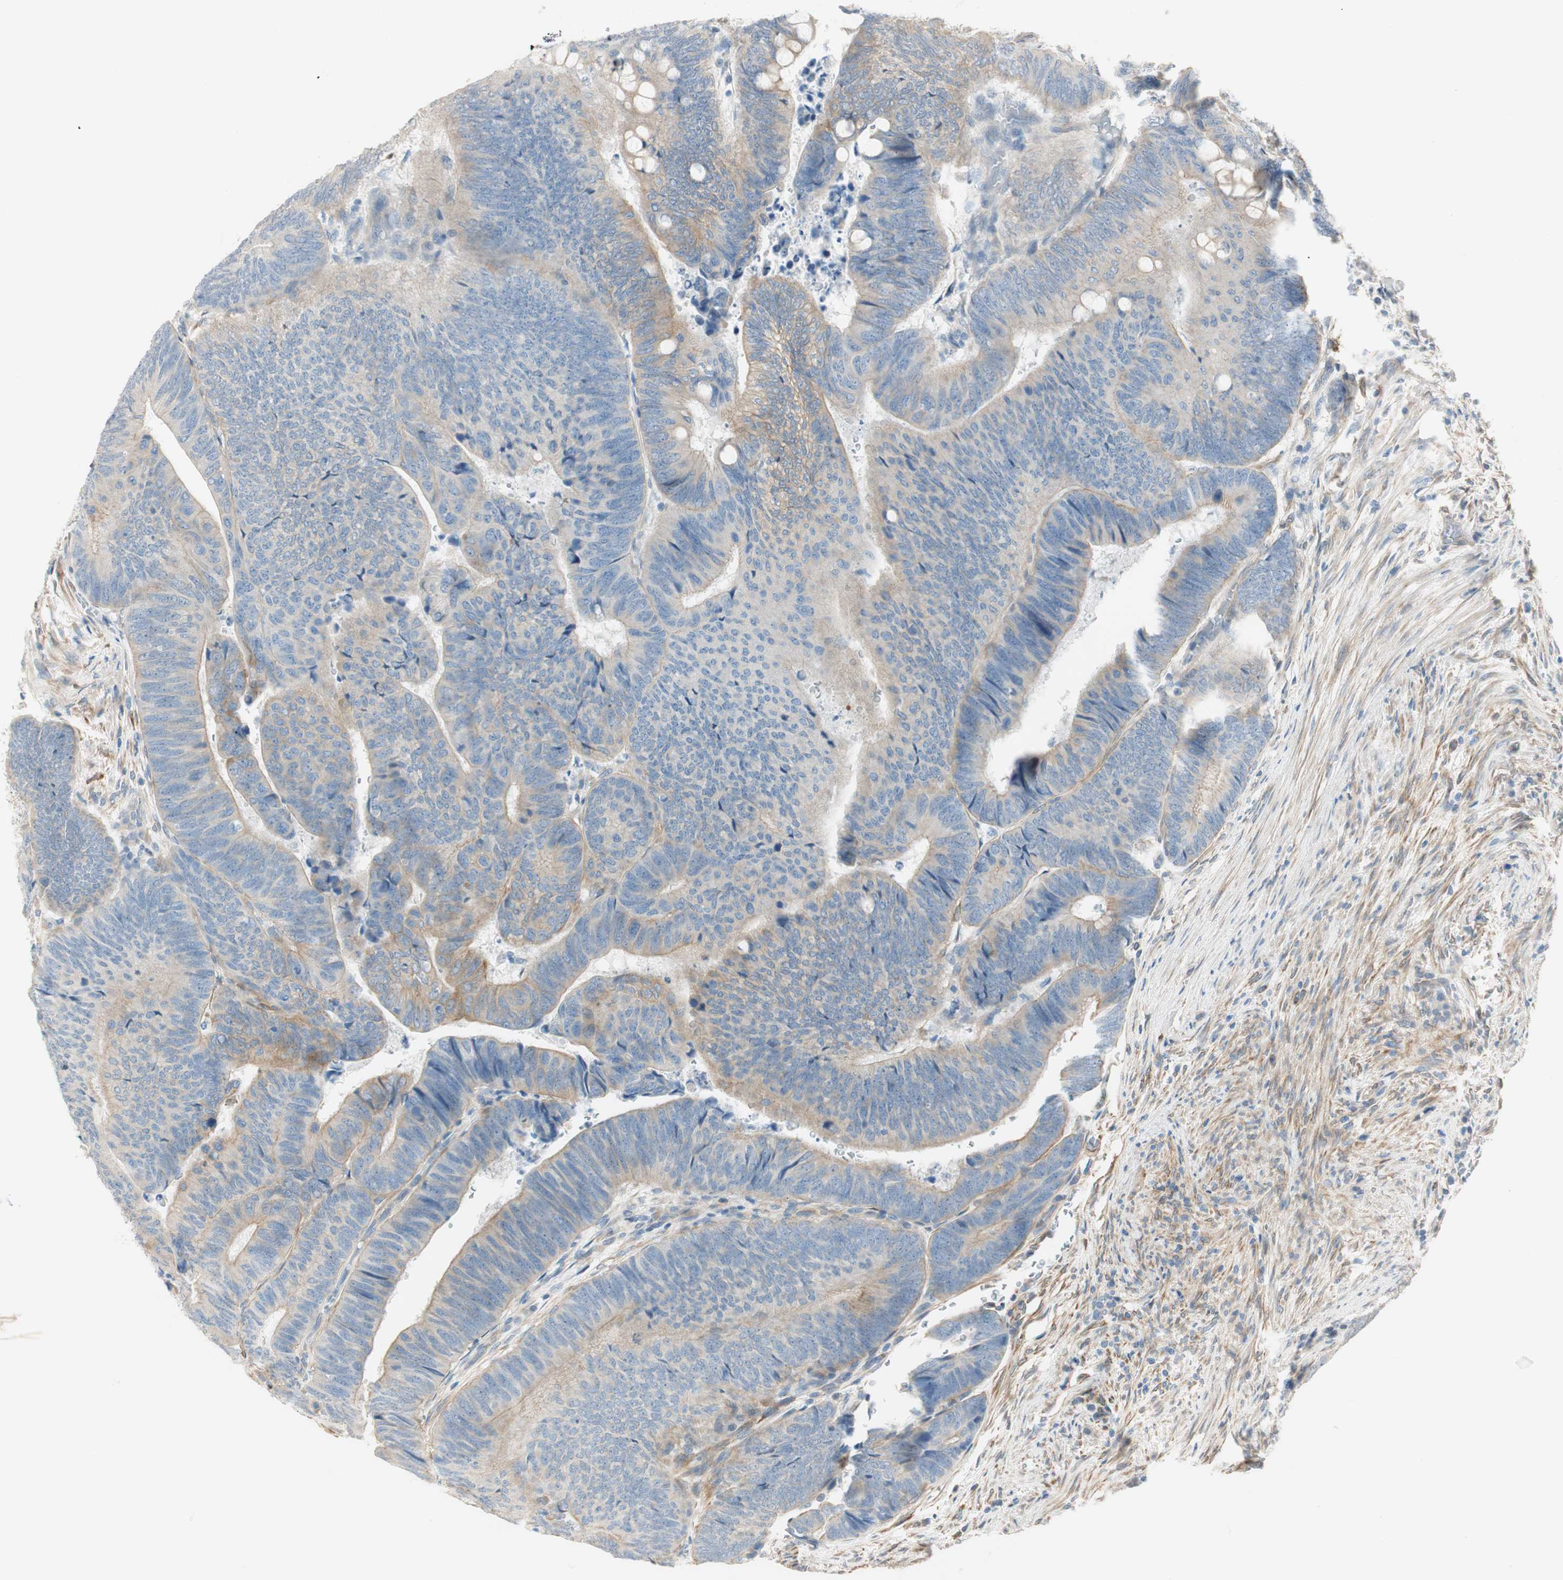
{"staining": {"intensity": "weak", "quantity": "25%-75%", "location": "cytoplasmic/membranous"}, "tissue": "colorectal cancer", "cell_type": "Tumor cells", "image_type": "cancer", "snomed": [{"axis": "morphology", "description": "Normal tissue, NOS"}, {"axis": "morphology", "description": "Adenocarcinoma, NOS"}, {"axis": "topography", "description": "Rectum"}, {"axis": "topography", "description": "Peripheral nerve tissue"}], "caption": "There is low levels of weak cytoplasmic/membranous staining in tumor cells of colorectal cancer, as demonstrated by immunohistochemical staining (brown color).", "gene": "CDK3", "patient": {"sex": "male", "age": 92}}